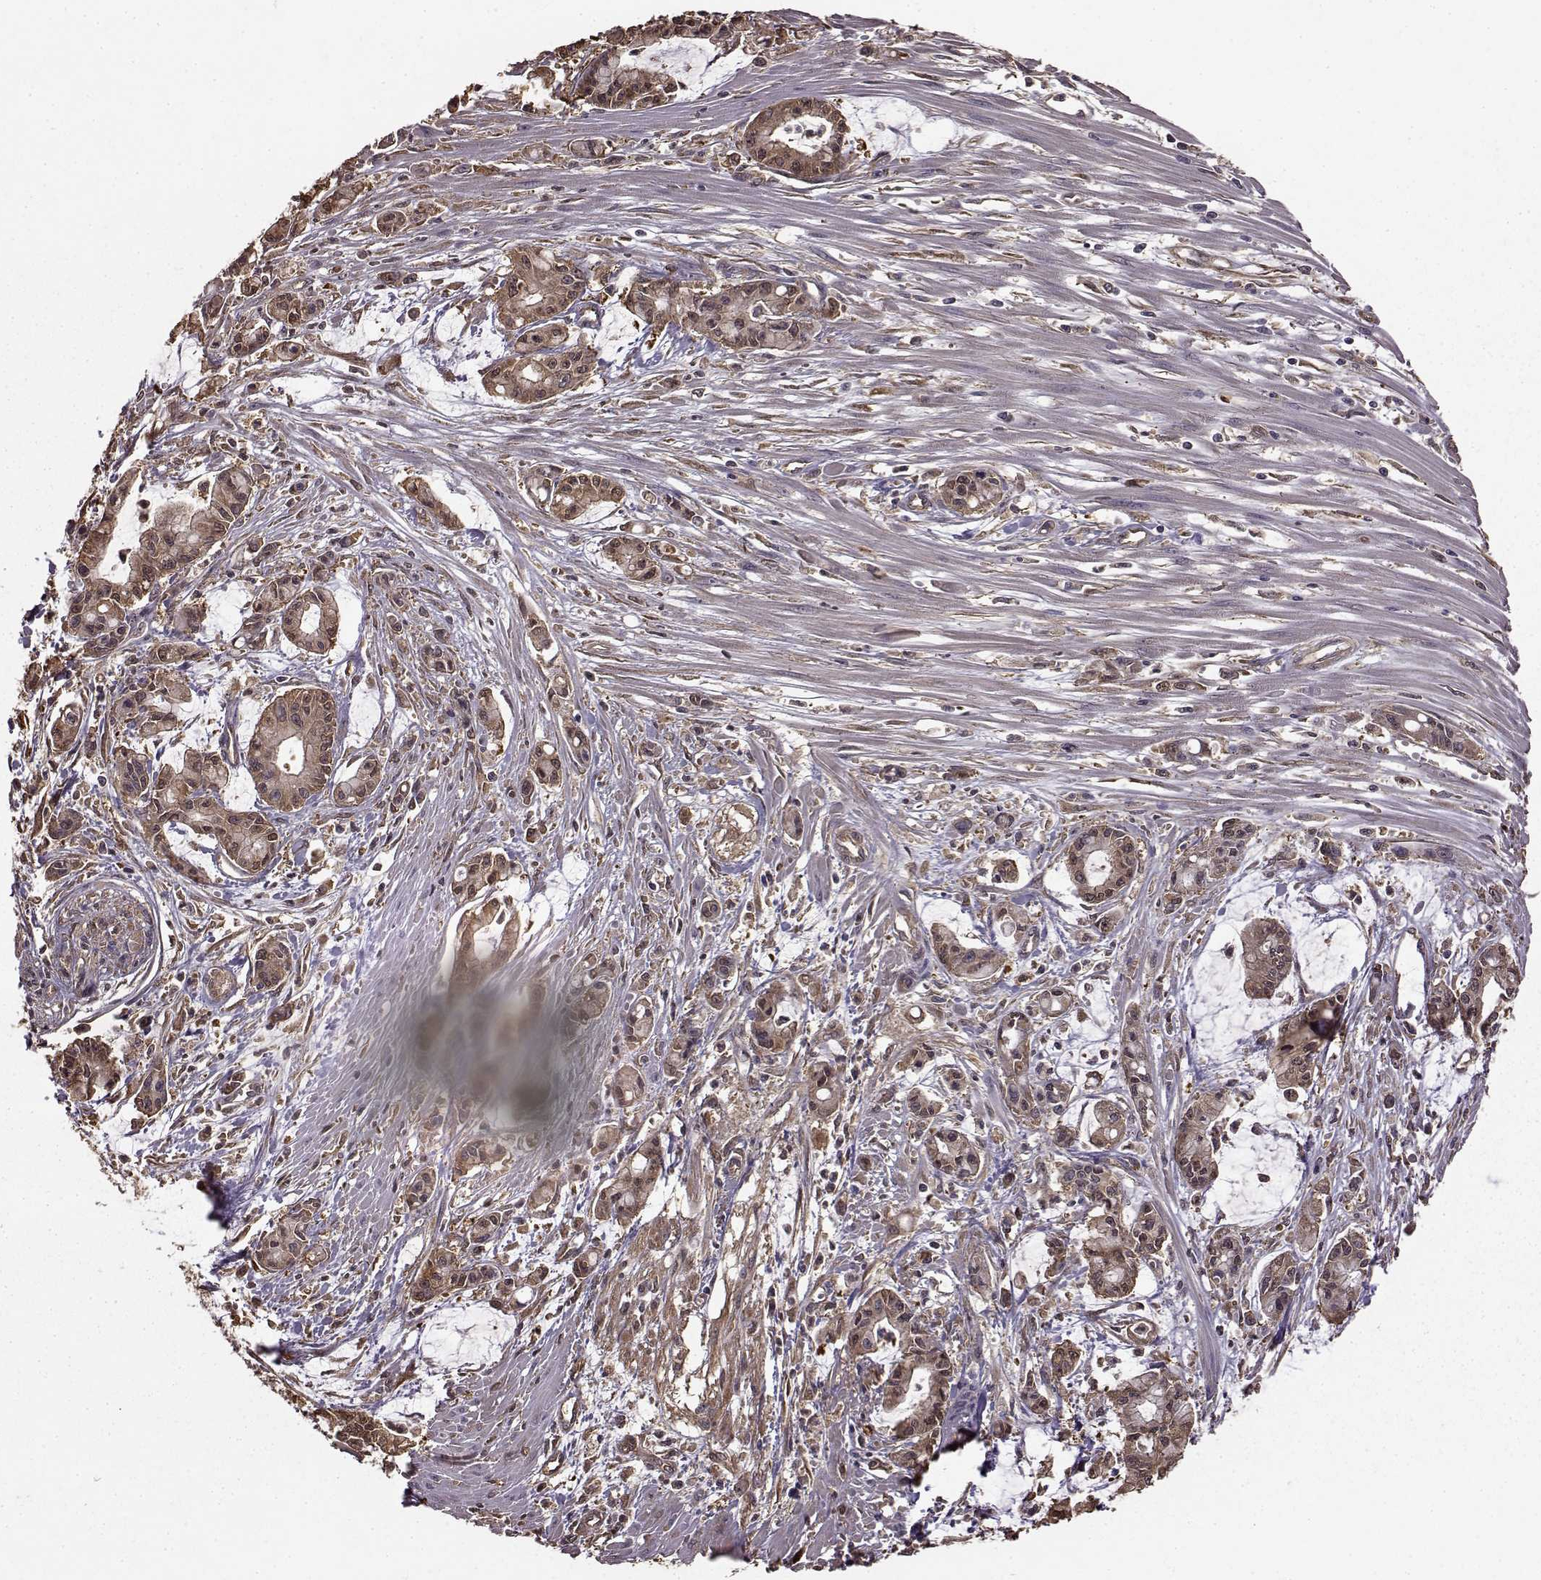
{"staining": {"intensity": "moderate", "quantity": ">75%", "location": "cytoplasmic/membranous"}, "tissue": "pancreatic cancer", "cell_type": "Tumor cells", "image_type": "cancer", "snomed": [{"axis": "morphology", "description": "Adenocarcinoma, NOS"}, {"axis": "topography", "description": "Pancreas"}], "caption": "About >75% of tumor cells in adenocarcinoma (pancreatic) display moderate cytoplasmic/membranous protein positivity as visualized by brown immunohistochemical staining.", "gene": "NME1-NME2", "patient": {"sex": "male", "age": 48}}